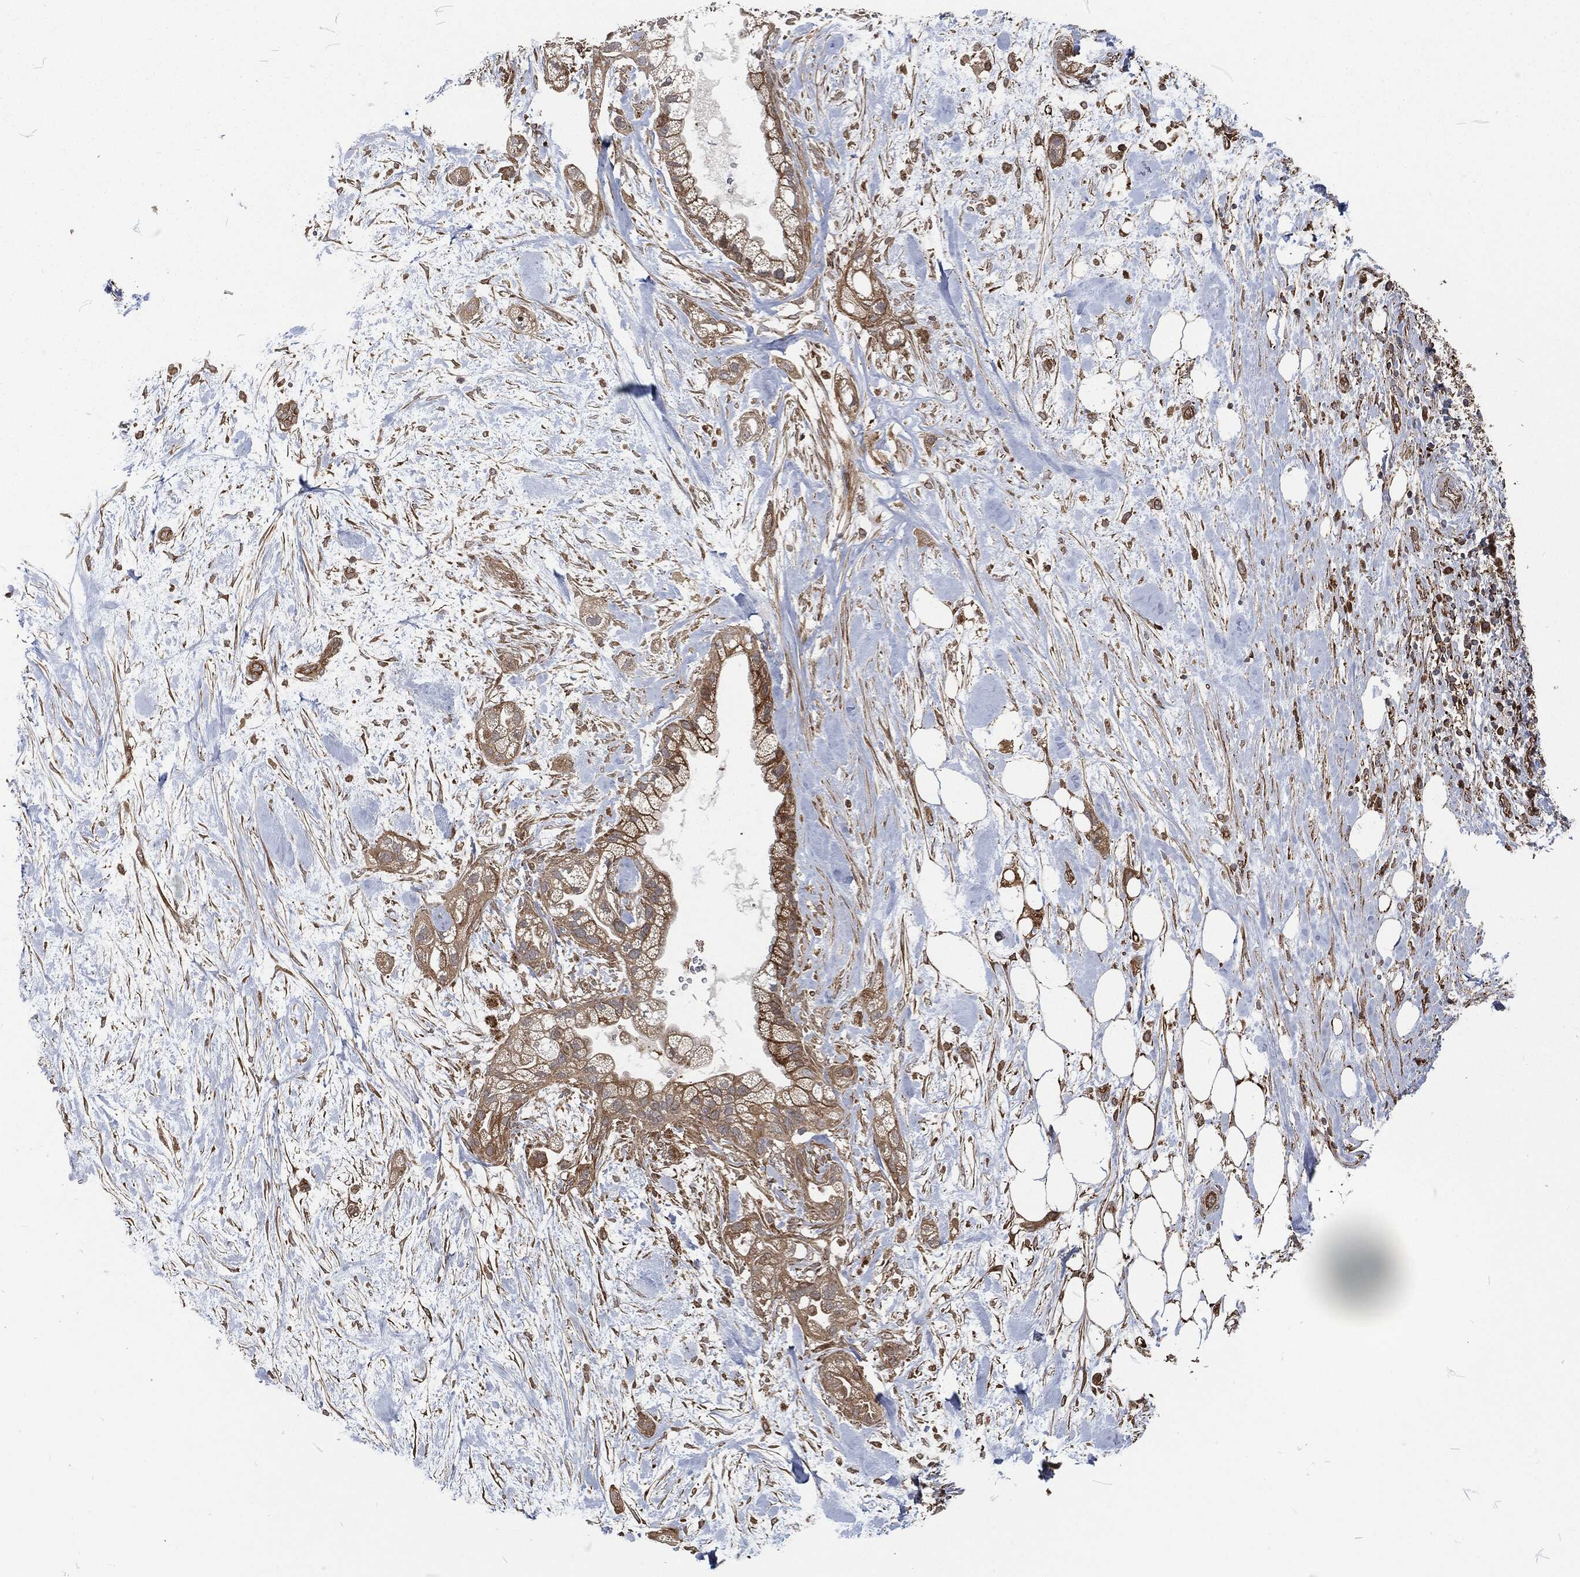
{"staining": {"intensity": "strong", "quantity": "25%-75%", "location": "cytoplasmic/membranous"}, "tissue": "pancreatic cancer", "cell_type": "Tumor cells", "image_type": "cancer", "snomed": [{"axis": "morphology", "description": "Adenocarcinoma, NOS"}, {"axis": "topography", "description": "Pancreas"}], "caption": "Human pancreatic cancer (adenocarcinoma) stained with a brown dye reveals strong cytoplasmic/membranous positive staining in about 25%-75% of tumor cells.", "gene": "RFTN1", "patient": {"sex": "male", "age": 44}}